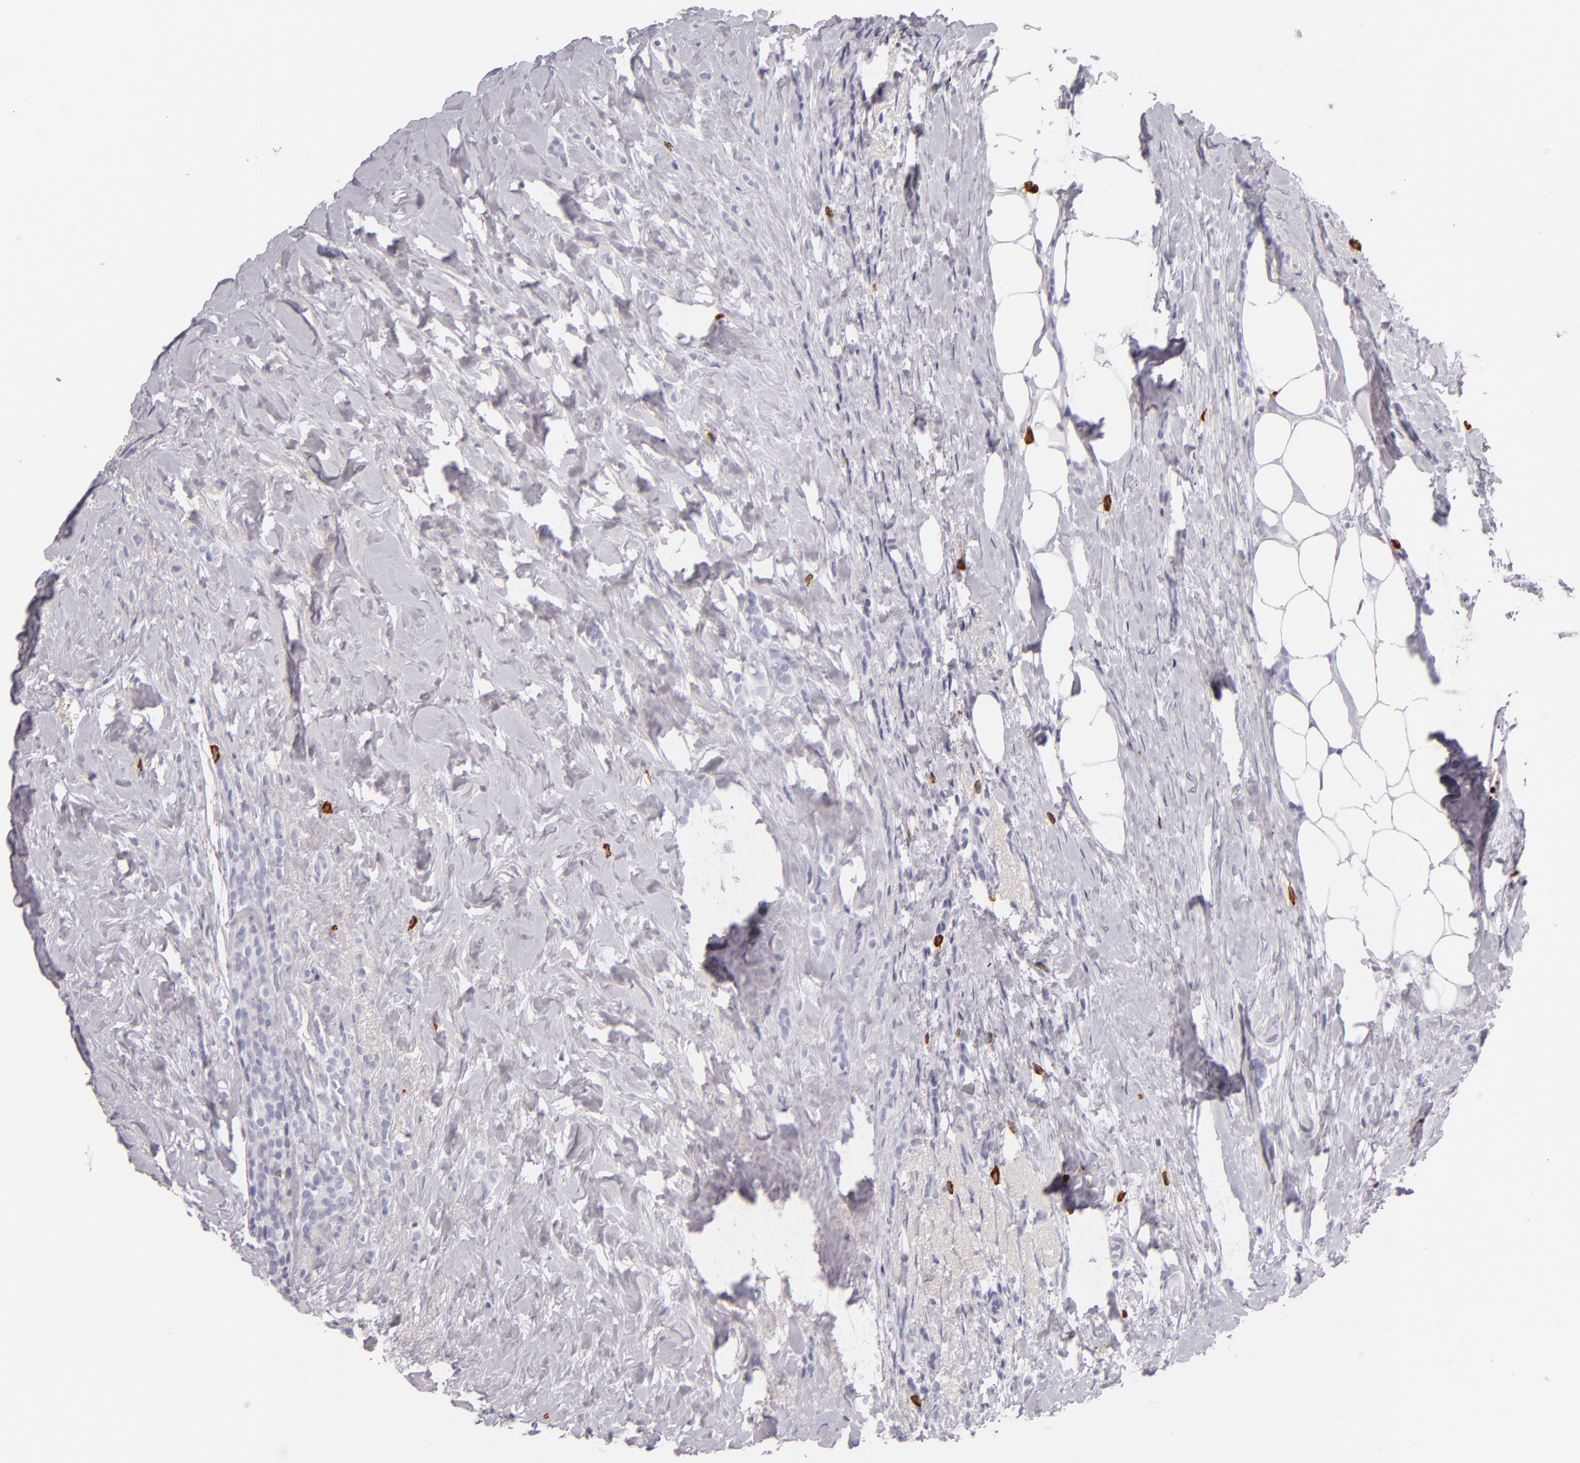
{"staining": {"intensity": "negative", "quantity": "none", "location": "none"}, "tissue": "breast cancer", "cell_type": "Tumor cells", "image_type": "cancer", "snomed": [{"axis": "morphology", "description": "Lobular carcinoma"}, {"axis": "topography", "description": "Breast"}], "caption": "Protein analysis of breast lobular carcinoma demonstrates no significant expression in tumor cells. (DAB (3,3'-diaminobenzidine) IHC, high magnification).", "gene": "TPSD1", "patient": {"sex": "female", "age": 56}}